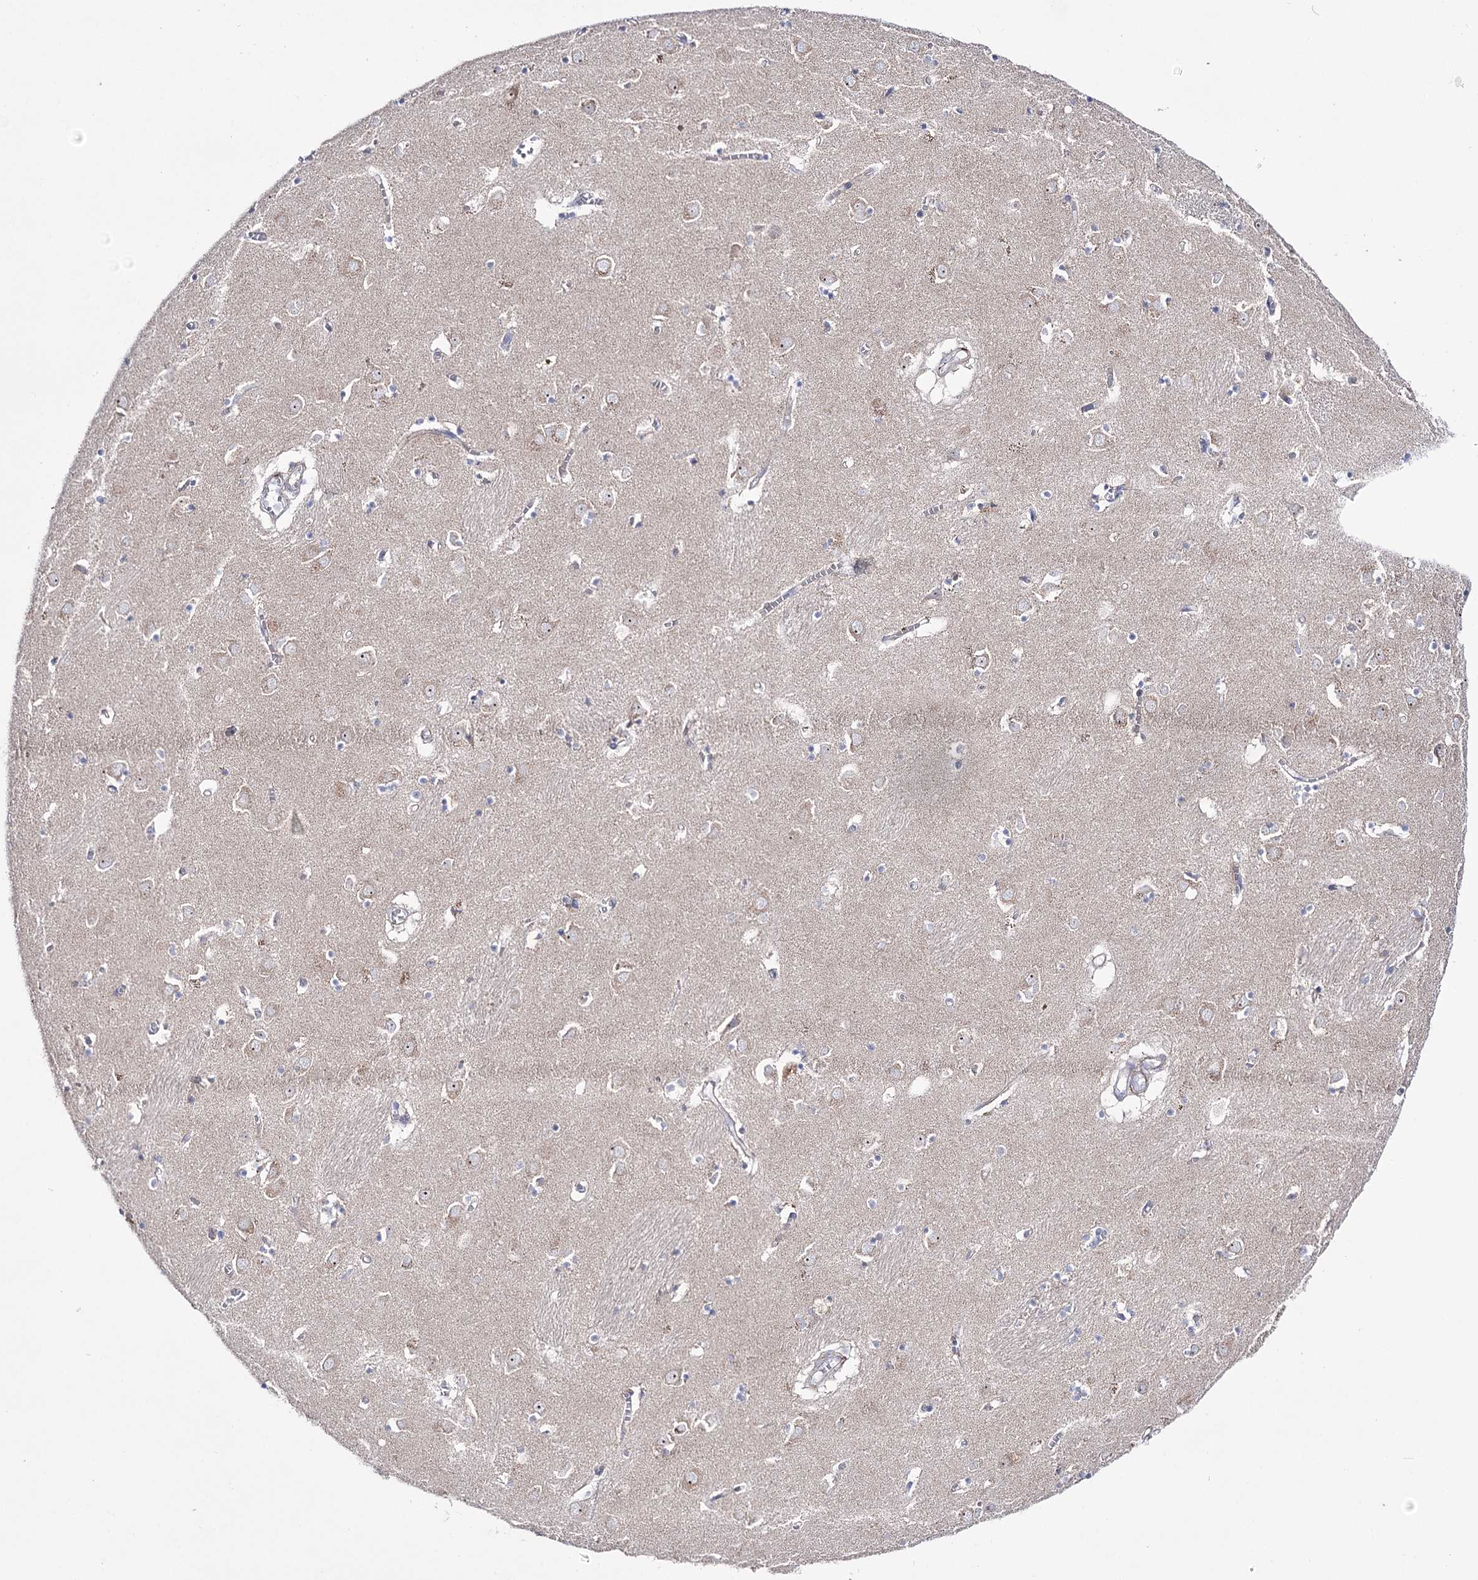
{"staining": {"intensity": "negative", "quantity": "none", "location": "none"}, "tissue": "caudate", "cell_type": "Glial cells", "image_type": "normal", "snomed": [{"axis": "morphology", "description": "Normal tissue, NOS"}, {"axis": "topography", "description": "Lateral ventricle wall"}], "caption": "An image of human caudate is negative for staining in glial cells. The staining was performed using DAB to visualize the protein expression in brown, while the nuclei were stained in blue with hematoxylin (Magnification: 20x).", "gene": "METTL5", "patient": {"sex": "male", "age": 70}}